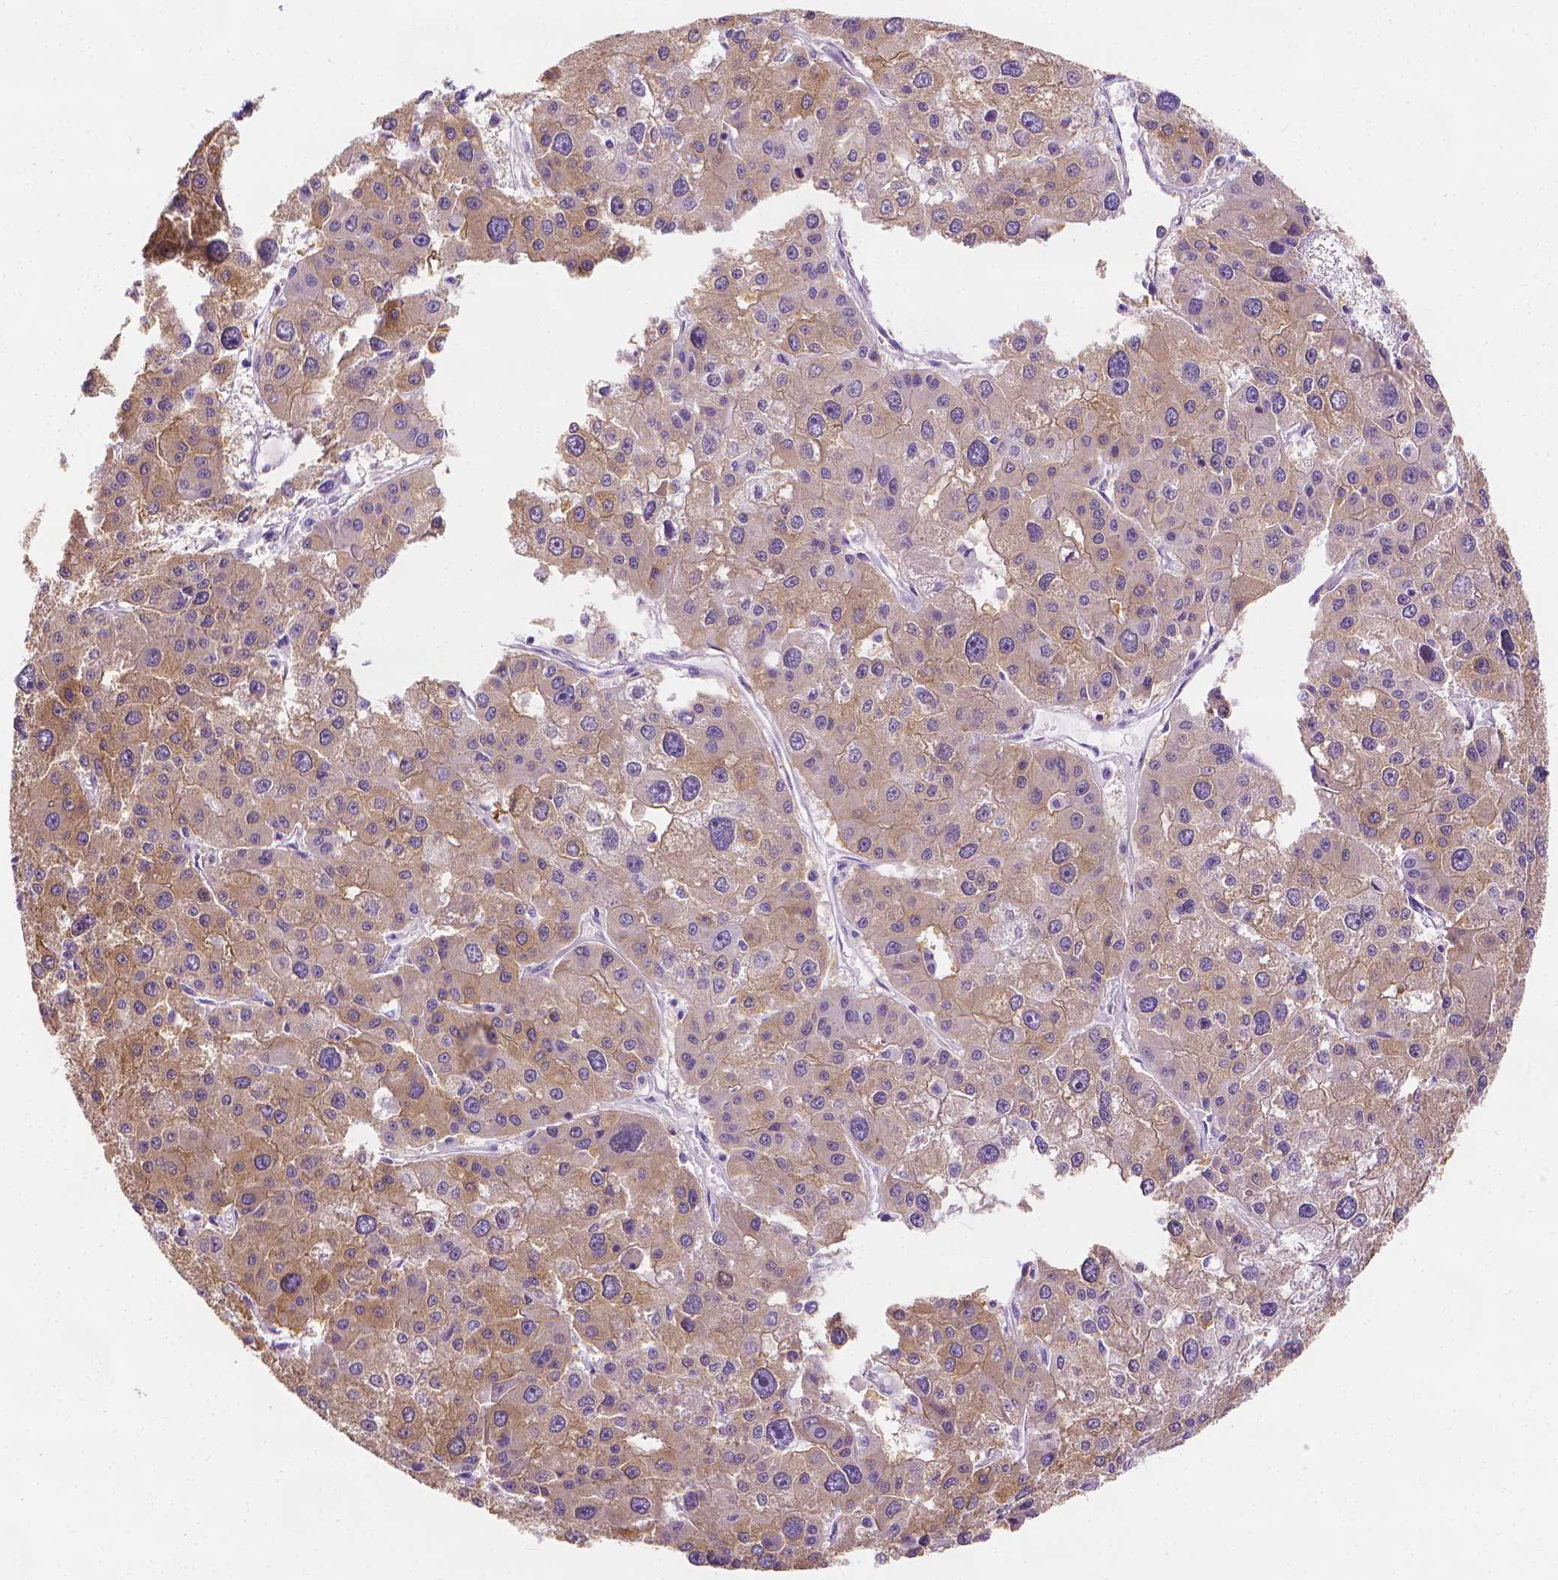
{"staining": {"intensity": "weak", "quantity": ">75%", "location": "cytoplasmic/membranous"}, "tissue": "liver cancer", "cell_type": "Tumor cells", "image_type": "cancer", "snomed": [{"axis": "morphology", "description": "Carcinoma, Hepatocellular, NOS"}, {"axis": "topography", "description": "Liver"}], "caption": "Liver cancer (hepatocellular carcinoma) was stained to show a protein in brown. There is low levels of weak cytoplasmic/membranous positivity in about >75% of tumor cells. (brown staining indicates protein expression, while blue staining denotes nuclei).", "gene": "FASN", "patient": {"sex": "male", "age": 73}}